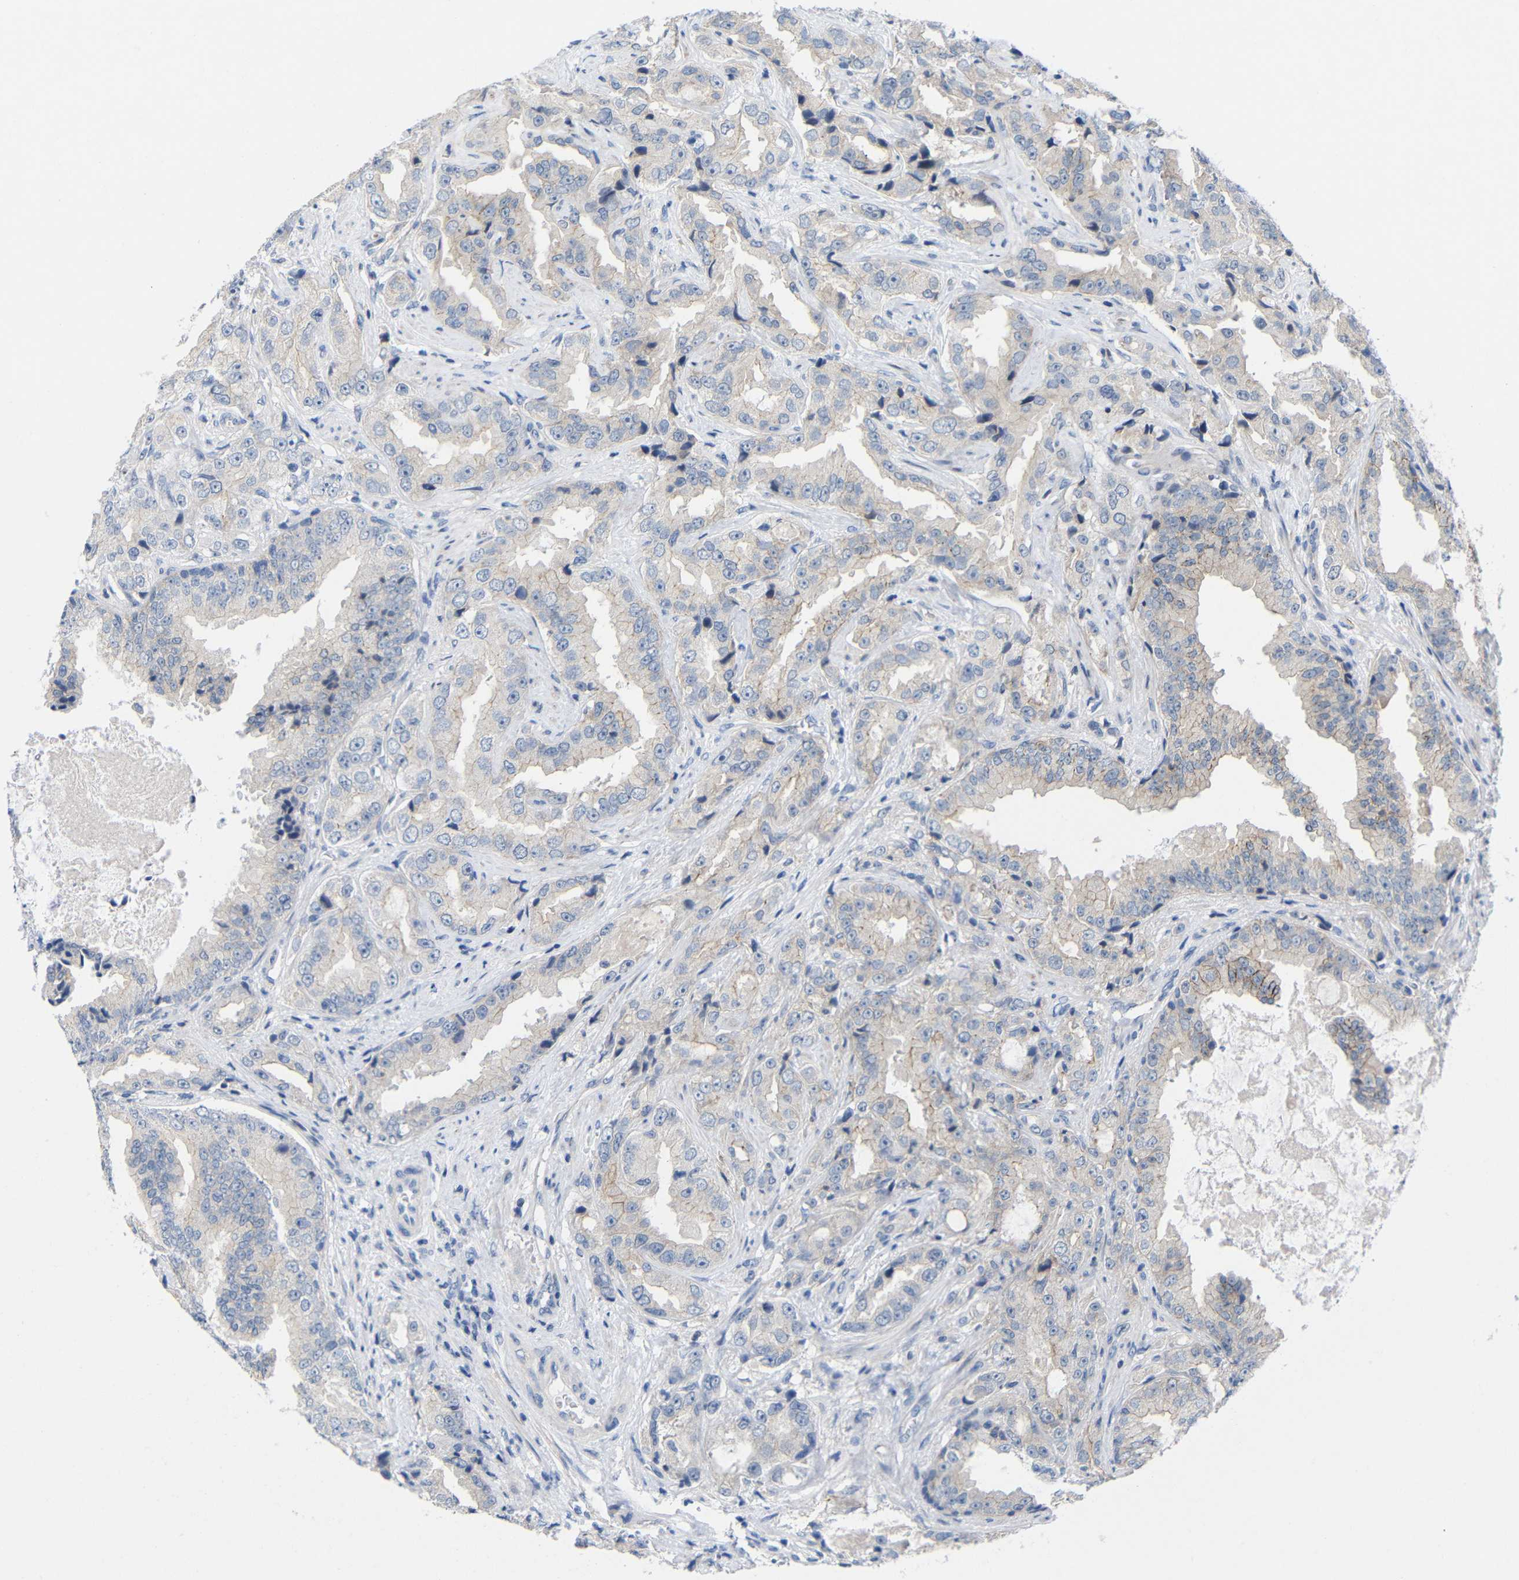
{"staining": {"intensity": "weak", "quantity": "<25%", "location": "cytoplasmic/membranous"}, "tissue": "prostate cancer", "cell_type": "Tumor cells", "image_type": "cancer", "snomed": [{"axis": "morphology", "description": "Adenocarcinoma, High grade"}, {"axis": "topography", "description": "Prostate"}], "caption": "An immunohistochemistry histopathology image of prostate adenocarcinoma (high-grade) is shown. There is no staining in tumor cells of prostate adenocarcinoma (high-grade).", "gene": "CMTM1", "patient": {"sex": "male", "age": 73}}